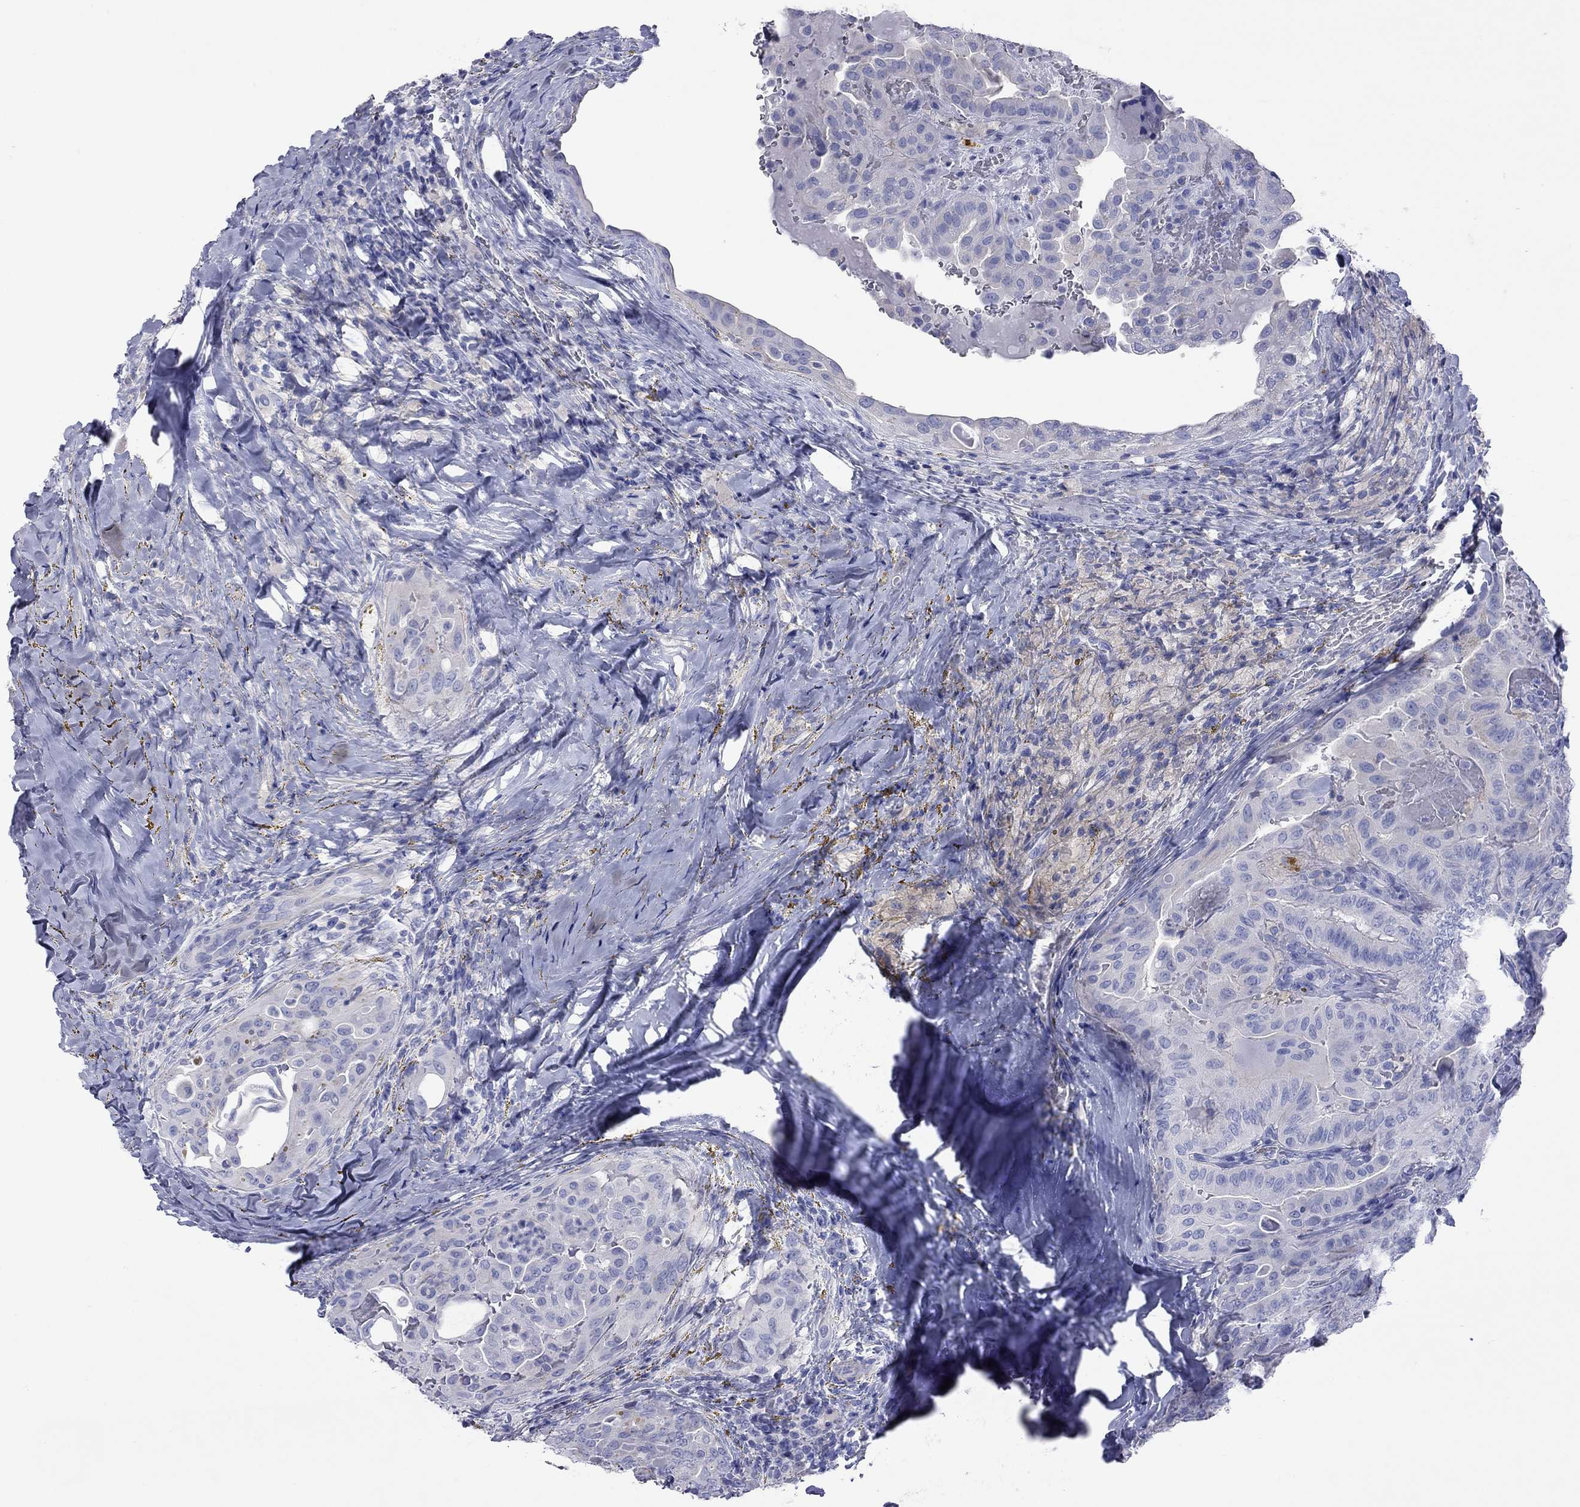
{"staining": {"intensity": "negative", "quantity": "none", "location": "none"}, "tissue": "thyroid cancer", "cell_type": "Tumor cells", "image_type": "cancer", "snomed": [{"axis": "morphology", "description": "Papillary adenocarcinoma, NOS"}, {"axis": "topography", "description": "Thyroid gland"}], "caption": "Tumor cells are negative for brown protein staining in thyroid papillary adenocarcinoma.", "gene": "ACTL7B", "patient": {"sex": "female", "age": 68}}